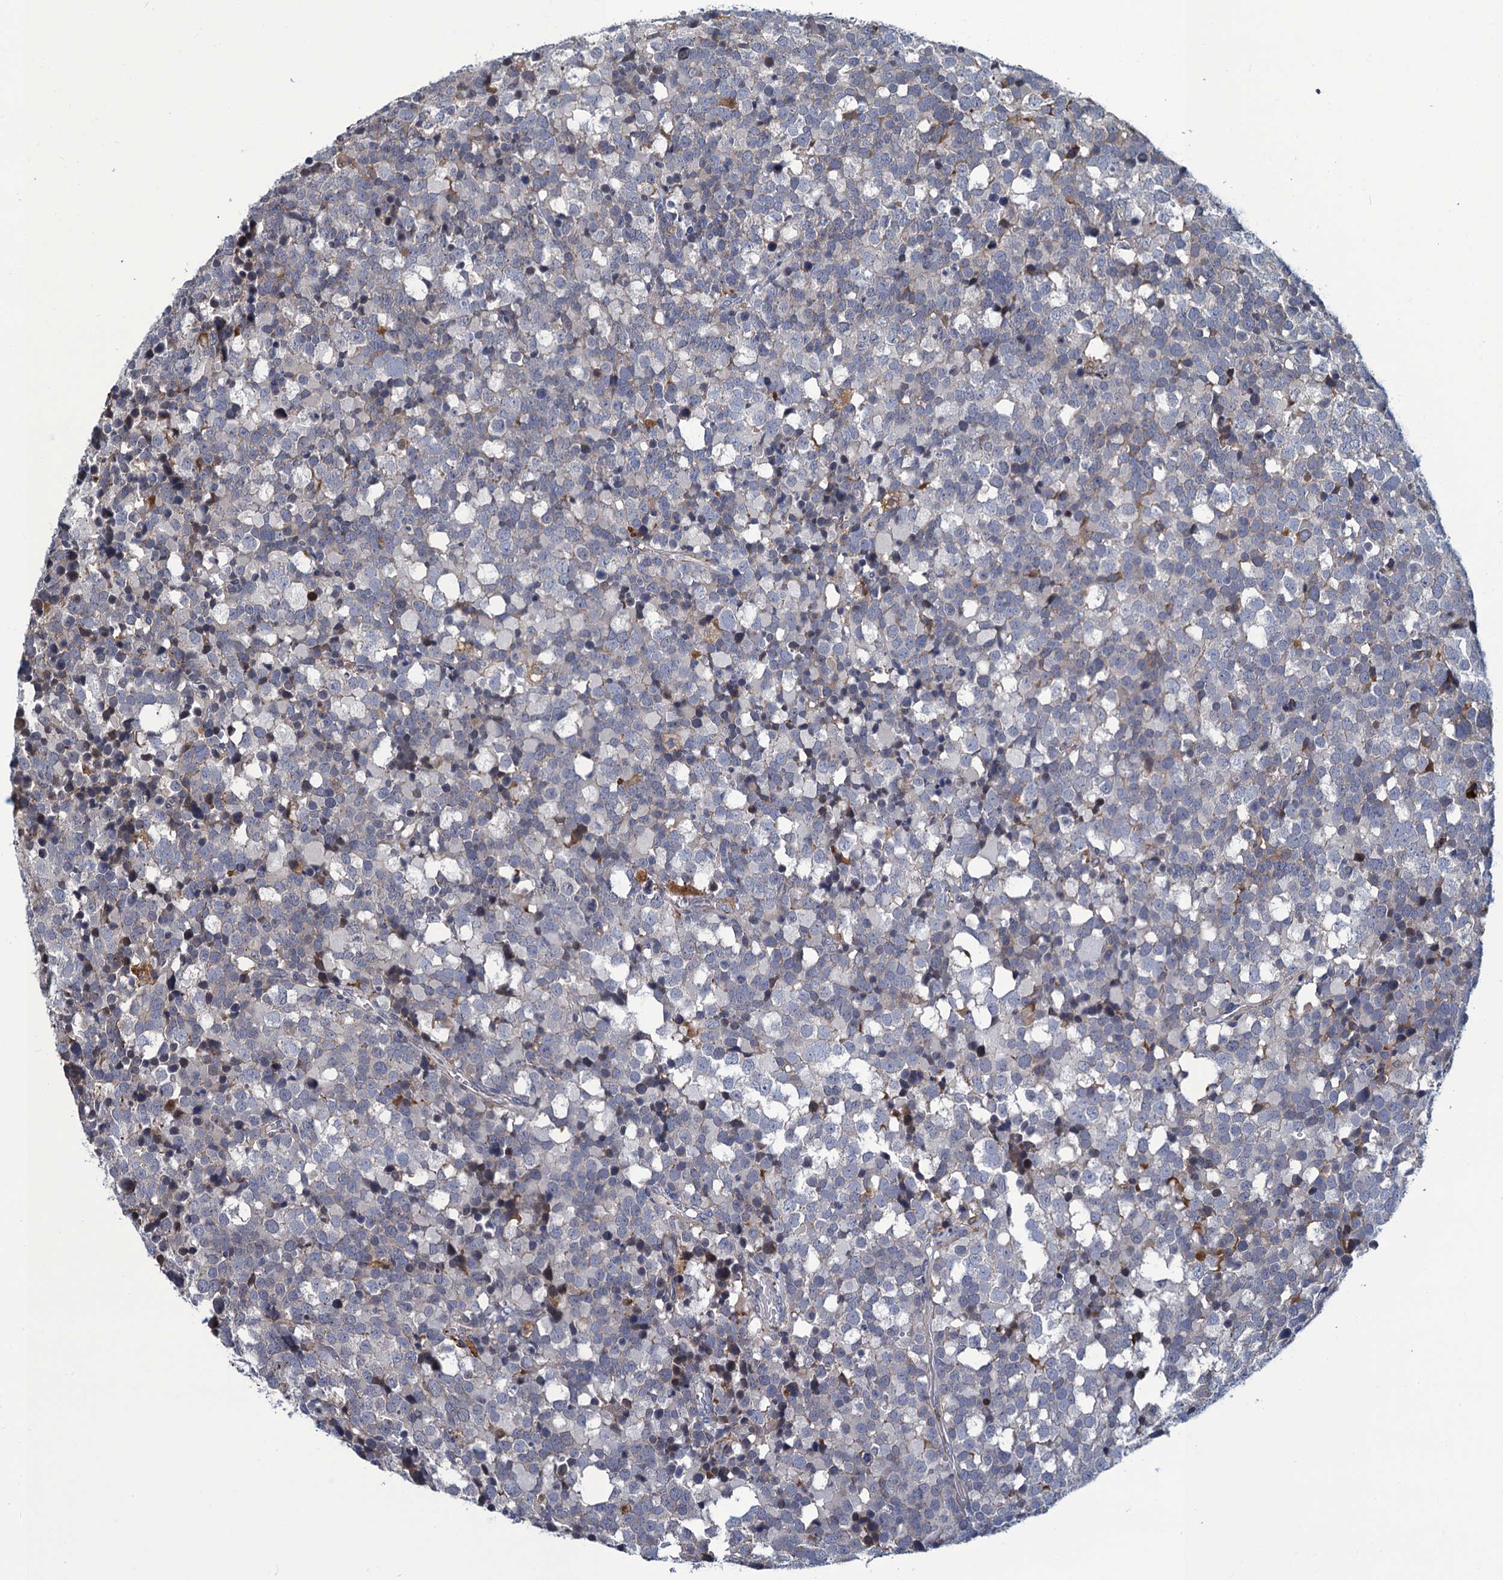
{"staining": {"intensity": "negative", "quantity": "none", "location": "none"}, "tissue": "testis cancer", "cell_type": "Tumor cells", "image_type": "cancer", "snomed": [{"axis": "morphology", "description": "Seminoma, NOS"}, {"axis": "topography", "description": "Testis"}], "caption": "This is an immunohistochemistry image of human seminoma (testis). There is no expression in tumor cells.", "gene": "DNHD1", "patient": {"sex": "male", "age": 71}}